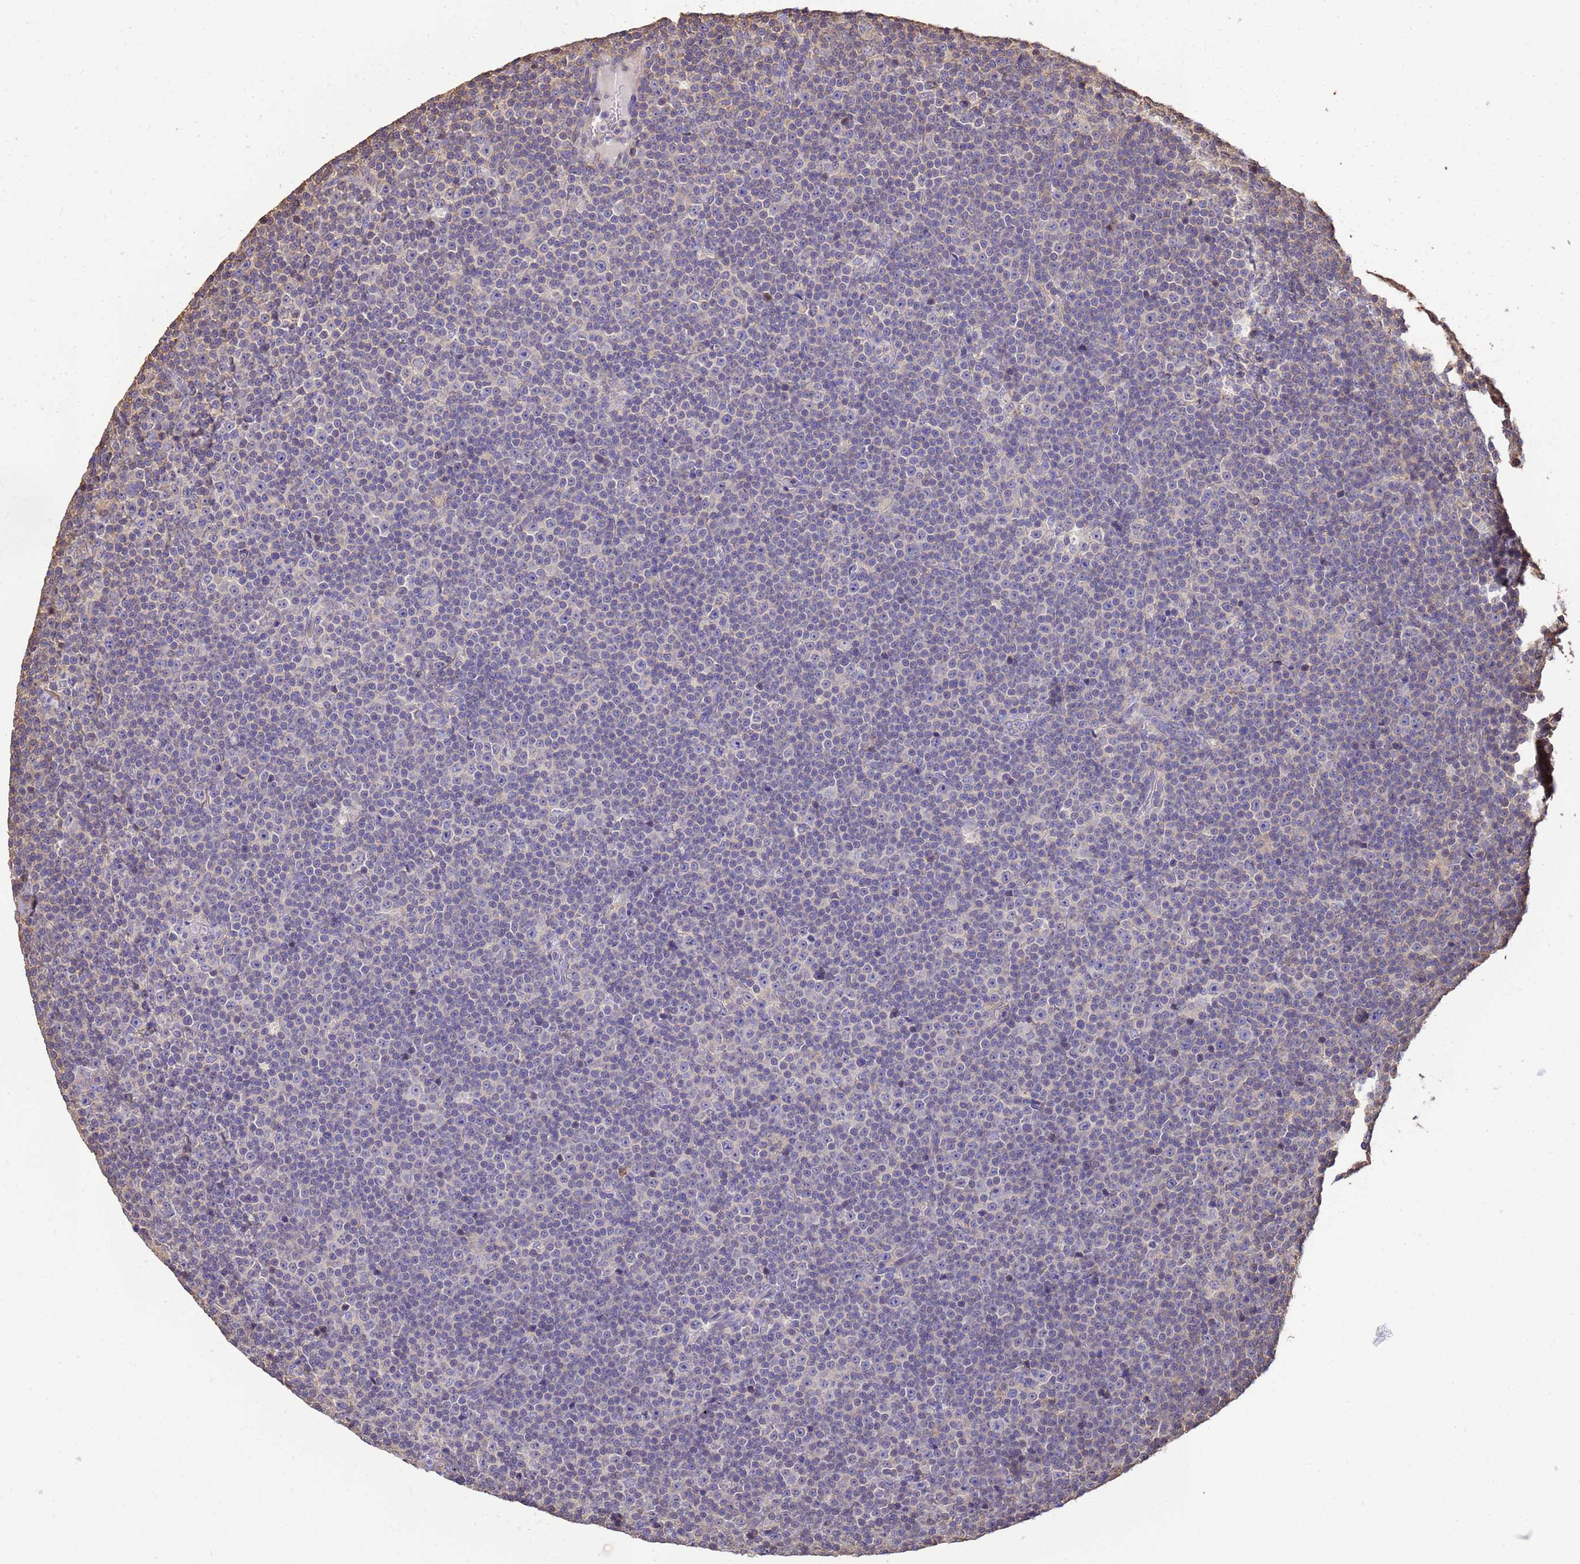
{"staining": {"intensity": "negative", "quantity": "none", "location": "none"}, "tissue": "lymphoma", "cell_type": "Tumor cells", "image_type": "cancer", "snomed": [{"axis": "morphology", "description": "Malignant lymphoma, non-Hodgkin's type, Low grade"}, {"axis": "topography", "description": "Lymph node"}], "caption": "IHC micrograph of neoplastic tissue: human malignant lymphoma, non-Hodgkin's type (low-grade) stained with DAB demonstrates no significant protein expression in tumor cells. The staining was performed using DAB (3,3'-diaminobenzidine) to visualize the protein expression in brown, while the nuclei were stained in blue with hematoxylin (Magnification: 20x).", "gene": "WDR64", "patient": {"sex": "female", "age": 67}}